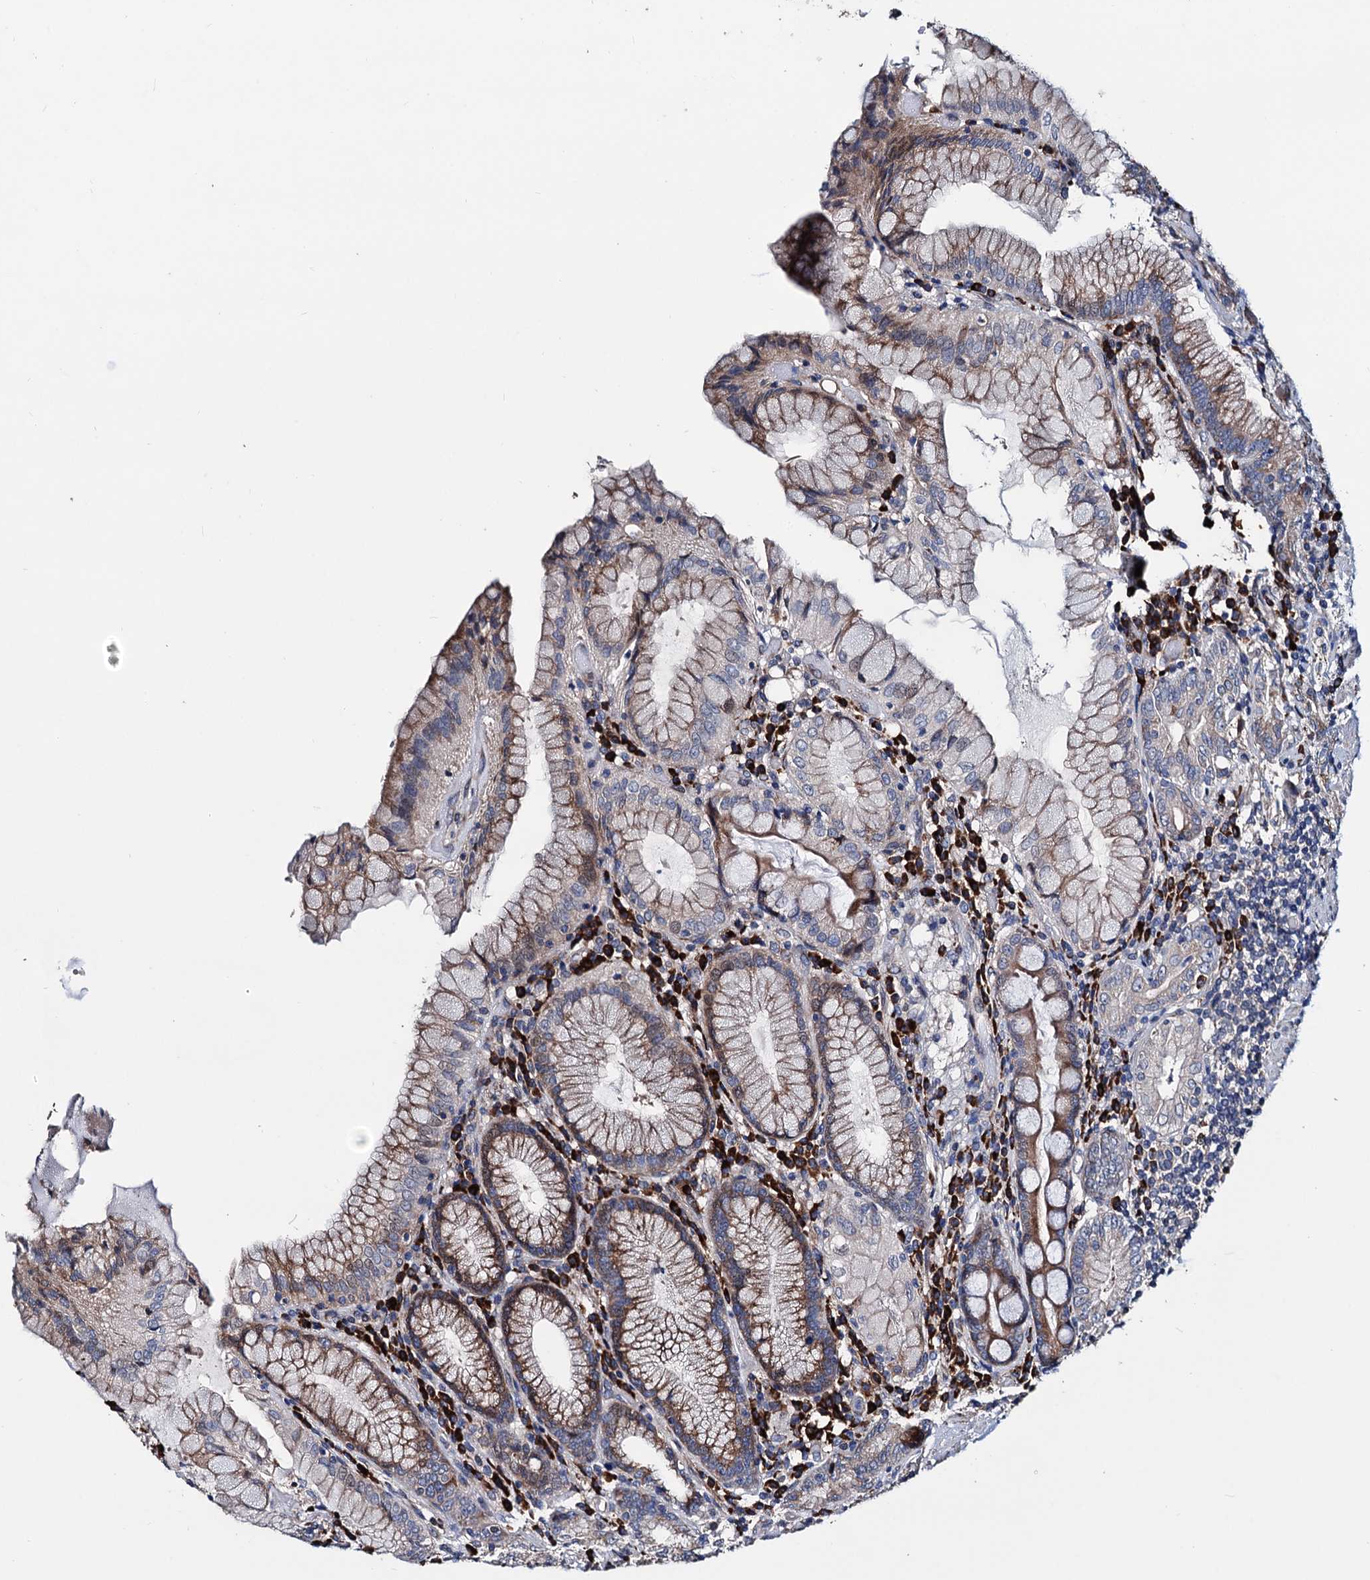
{"staining": {"intensity": "moderate", "quantity": ">75%", "location": "cytoplasmic/membranous"}, "tissue": "stomach", "cell_type": "Glandular cells", "image_type": "normal", "snomed": [{"axis": "morphology", "description": "Normal tissue, NOS"}, {"axis": "topography", "description": "Stomach, upper"}, {"axis": "topography", "description": "Stomach, lower"}], "caption": "Immunohistochemistry staining of unremarkable stomach, which displays medium levels of moderate cytoplasmic/membranous positivity in approximately >75% of glandular cells indicating moderate cytoplasmic/membranous protein staining. The staining was performed using DAB (brown) for protein detection and nuclei were counterstained in hematoxylin (blue).", "gene": "AKAP11", "patient": {"sex": "female", "age": 76}}